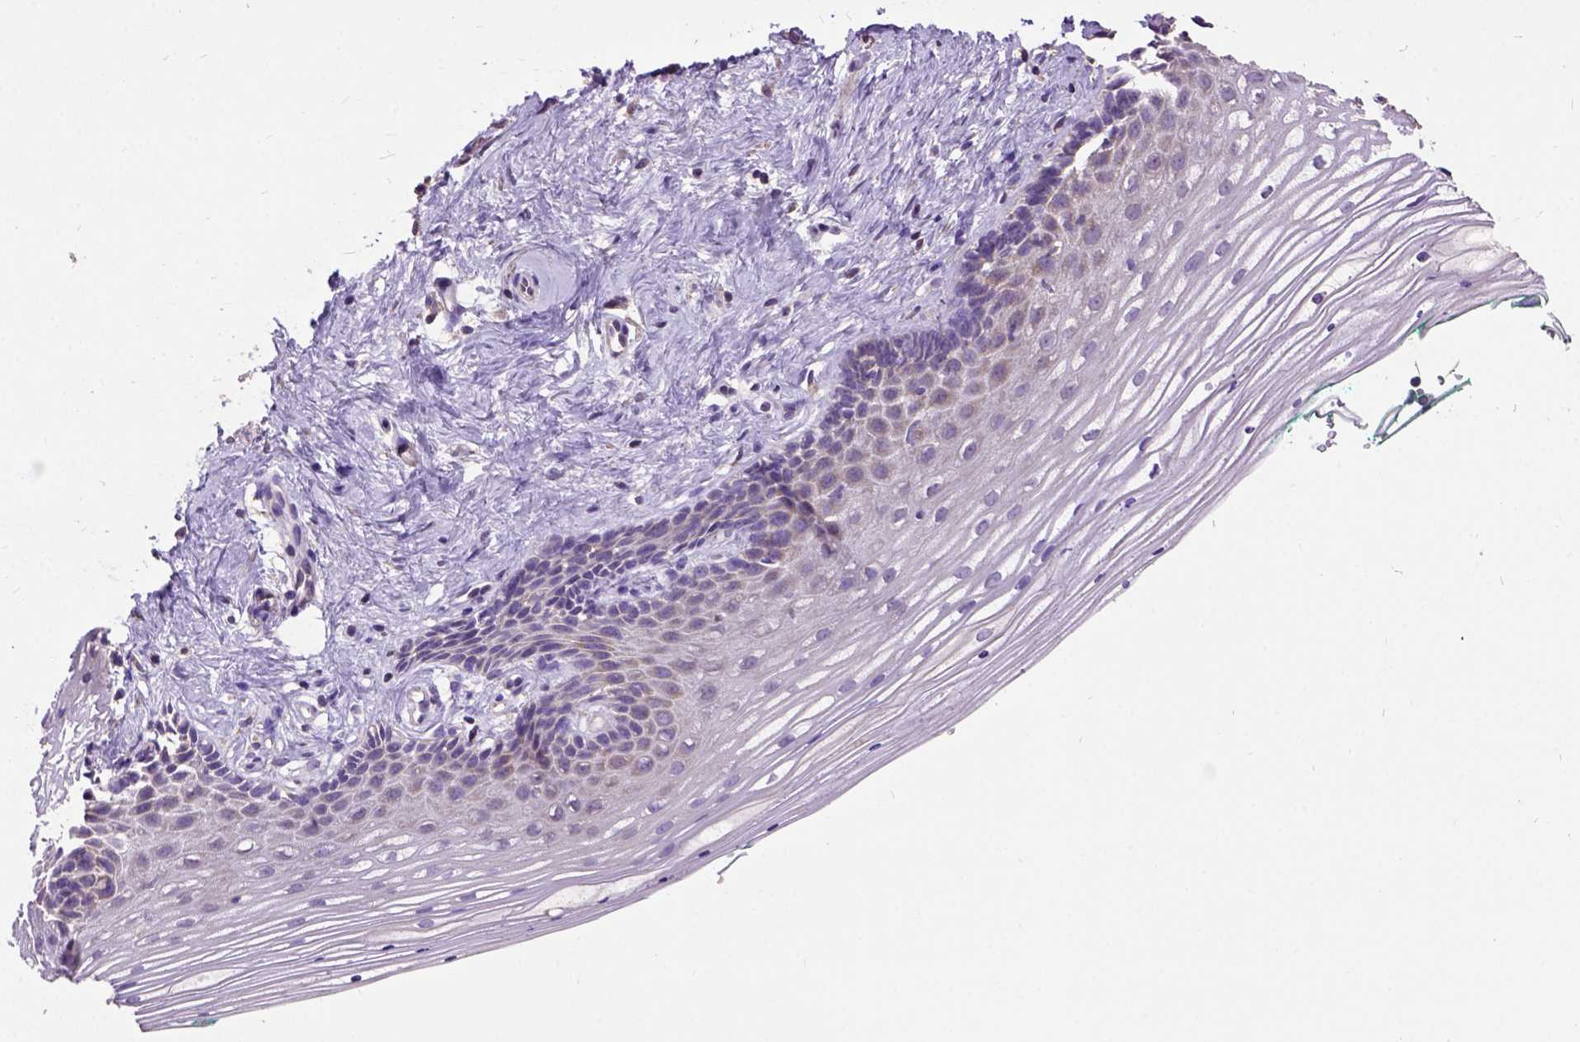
{"staining": {"intensity": "negative", "quantity": "none", "location": "none"}, "tissue": "vagina", "cell_type": "Squamous epithelial cells", "image_type": "normal", "snomed": [{"axis": "morphology", "description": "Normal tissue, NOS"}, {"axis": "topography", "description": "Vagina"}], "caption": "Protein analysis of unremarkable vagina demonstrates no significant positivity in squamous epithelial cells.", "gene": "DQX1", "patient": {"sex": "female", "age": 42}}